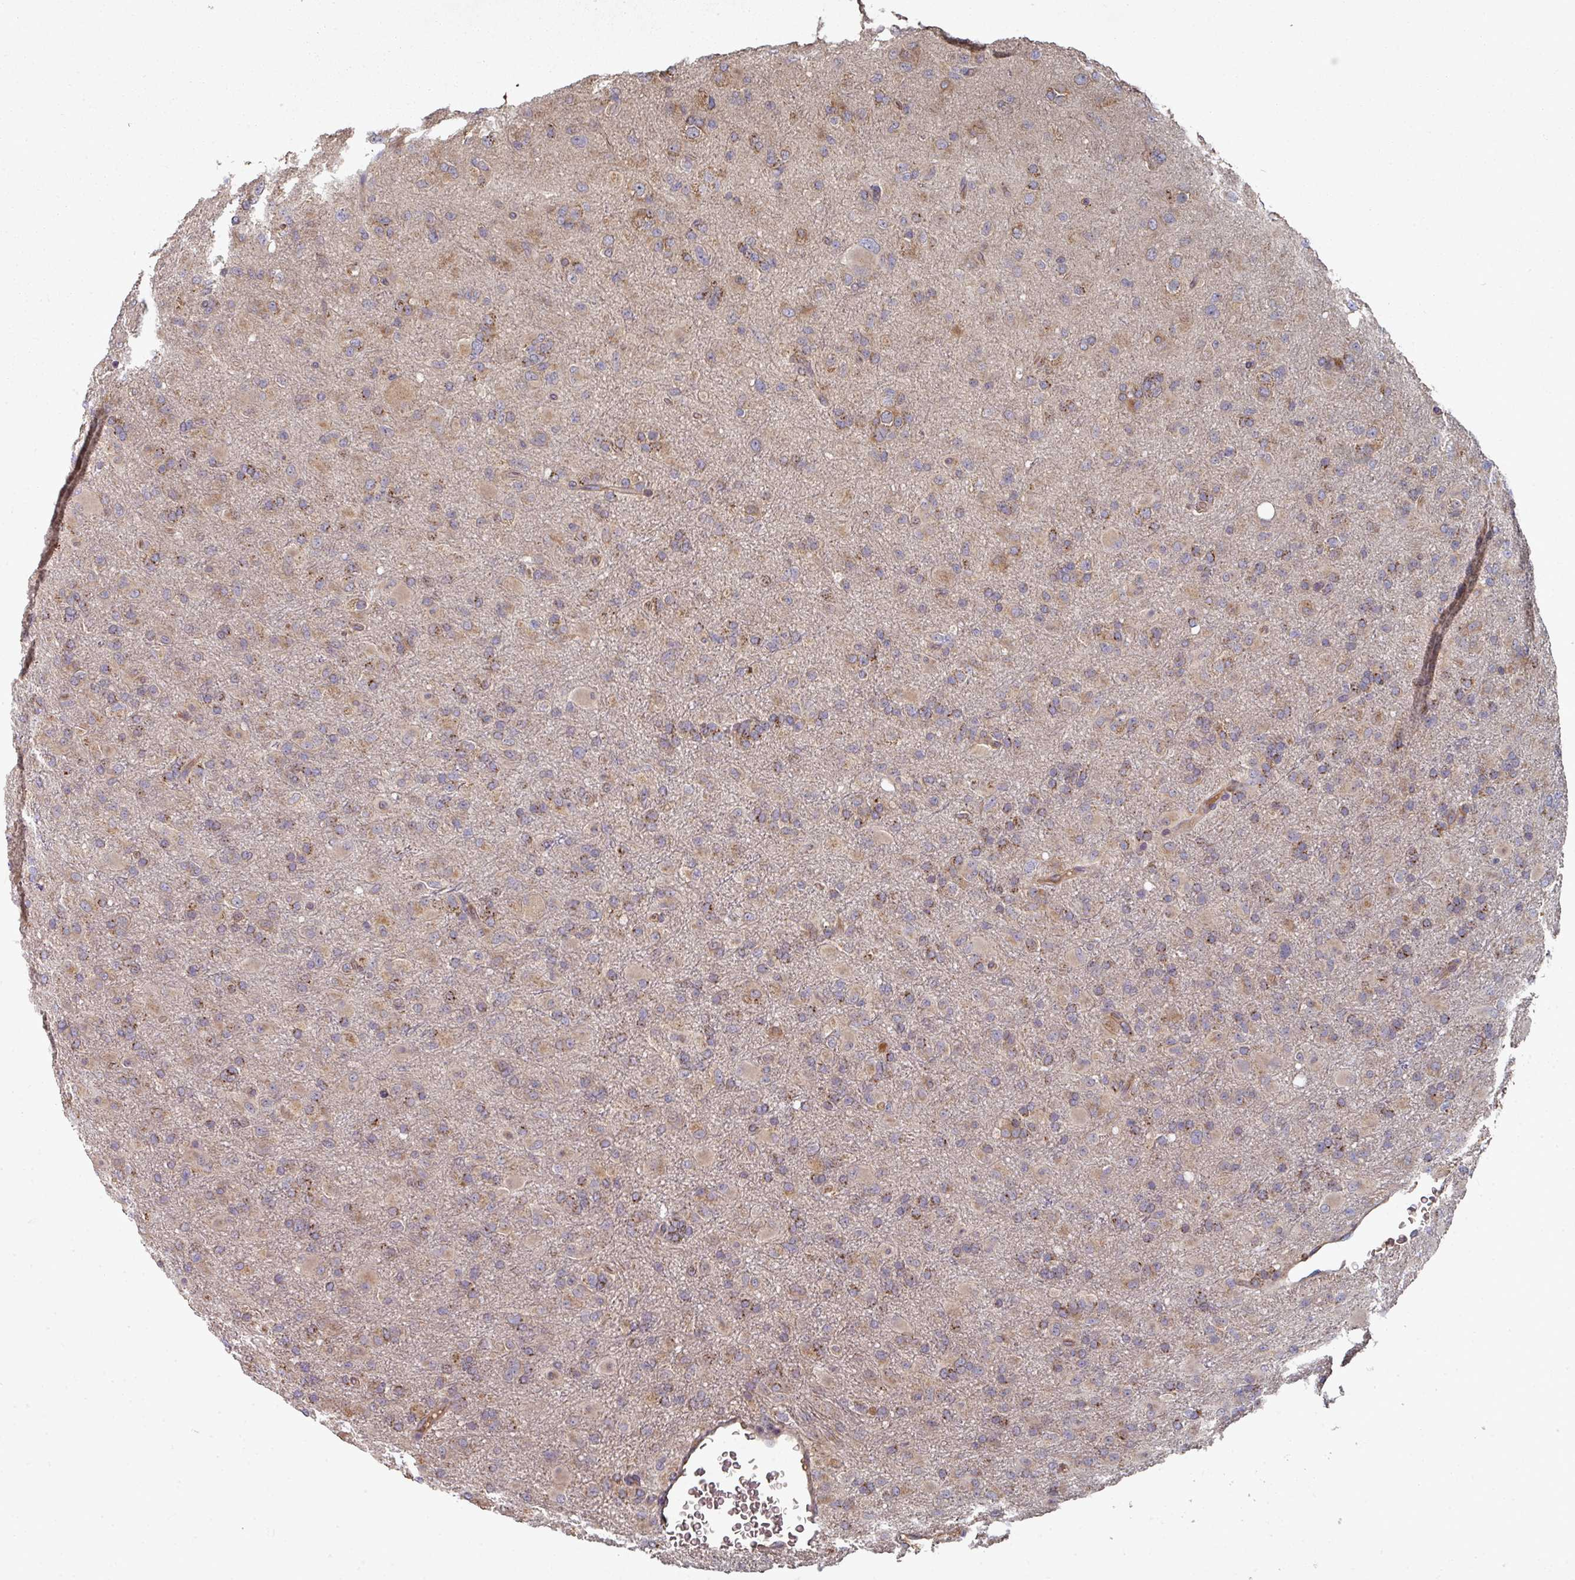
{"staining": {"intensity": "moderate", "quantity": "25%-75%", "location": "cytoplasmic/membranous"}, "tissue": "glioma", "cell_type": "Tumor cells", "image_type": "cancer", "snomed": [{"axis": "morphology", "description": "Glioma, malignant, Low grade"}, {"axis": "topography", "description": "Brain"}], "caption": "Moderate cytoplasmic/membranous staining is appreciated in approximately 25%-75% of tumor cells in glioma. Nuclei are stained in blue.", "gene": "EDEM2", "patient": {"sex": "male", "age": 65}}